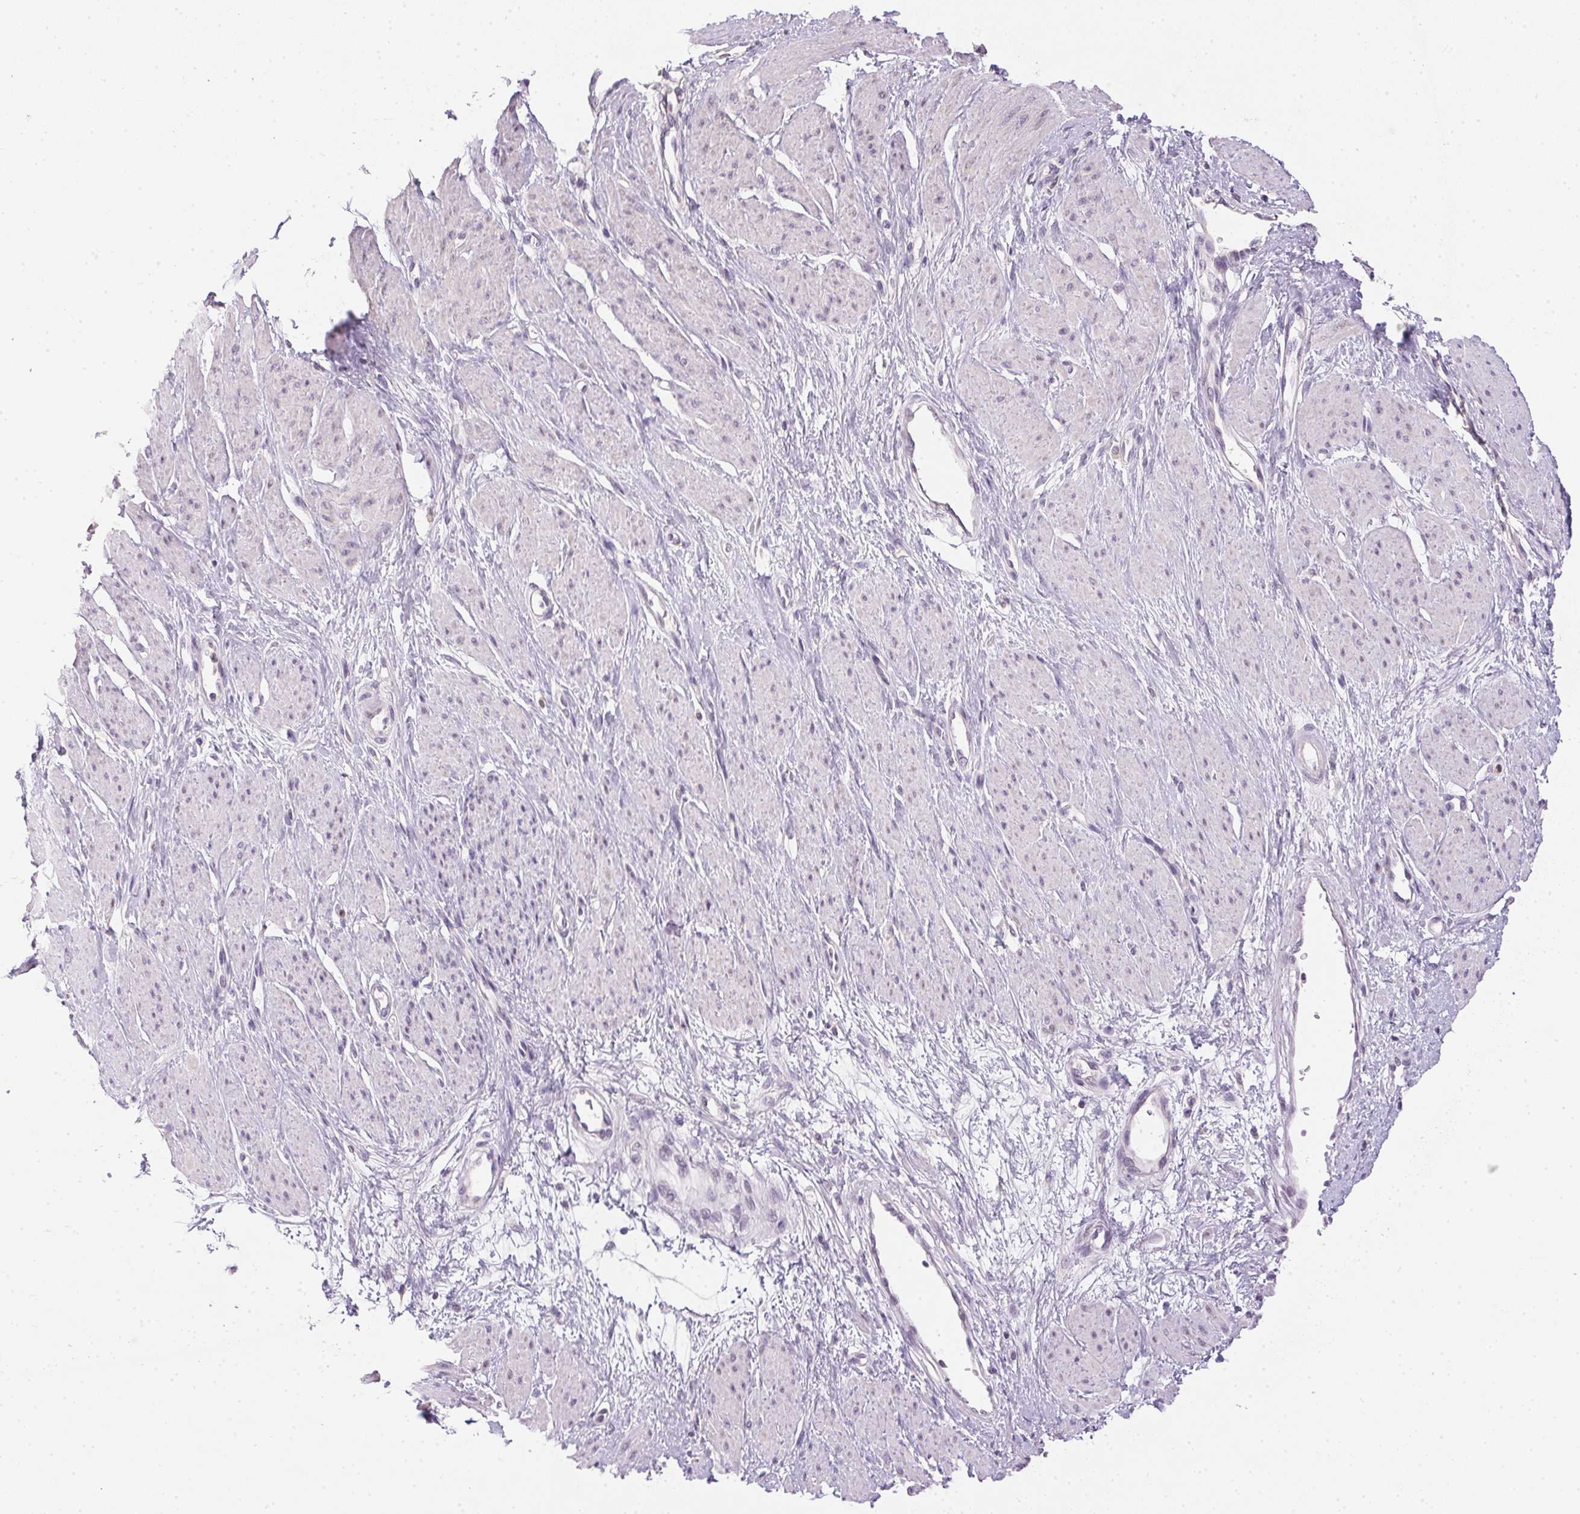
{"staining": {"intensity": "negative", "quantity": "none", "location": "none"}, "tissue": "smooth muscle", "cell_type": "Smooth muscle cells", "image_type": "normal", "snomed": [{"axis": "morphology", "description": "Normal tissue, NOS"}, {"axis": "topography", "description": "Smooth muscle"}, {"axis": "topography", "description": "Uterus"}], "caption": "DAB (3,3'-diaminobenzidine) immunohistochemical staining of benign smooth muscle reveals no significant staining in smooth muscle cells. (Brightfield microscopy of DAB immunohistochemistry (IHC) at high magnification).", "gene": "SPACA9", "patient": {"sex": "female", "age": 39}}